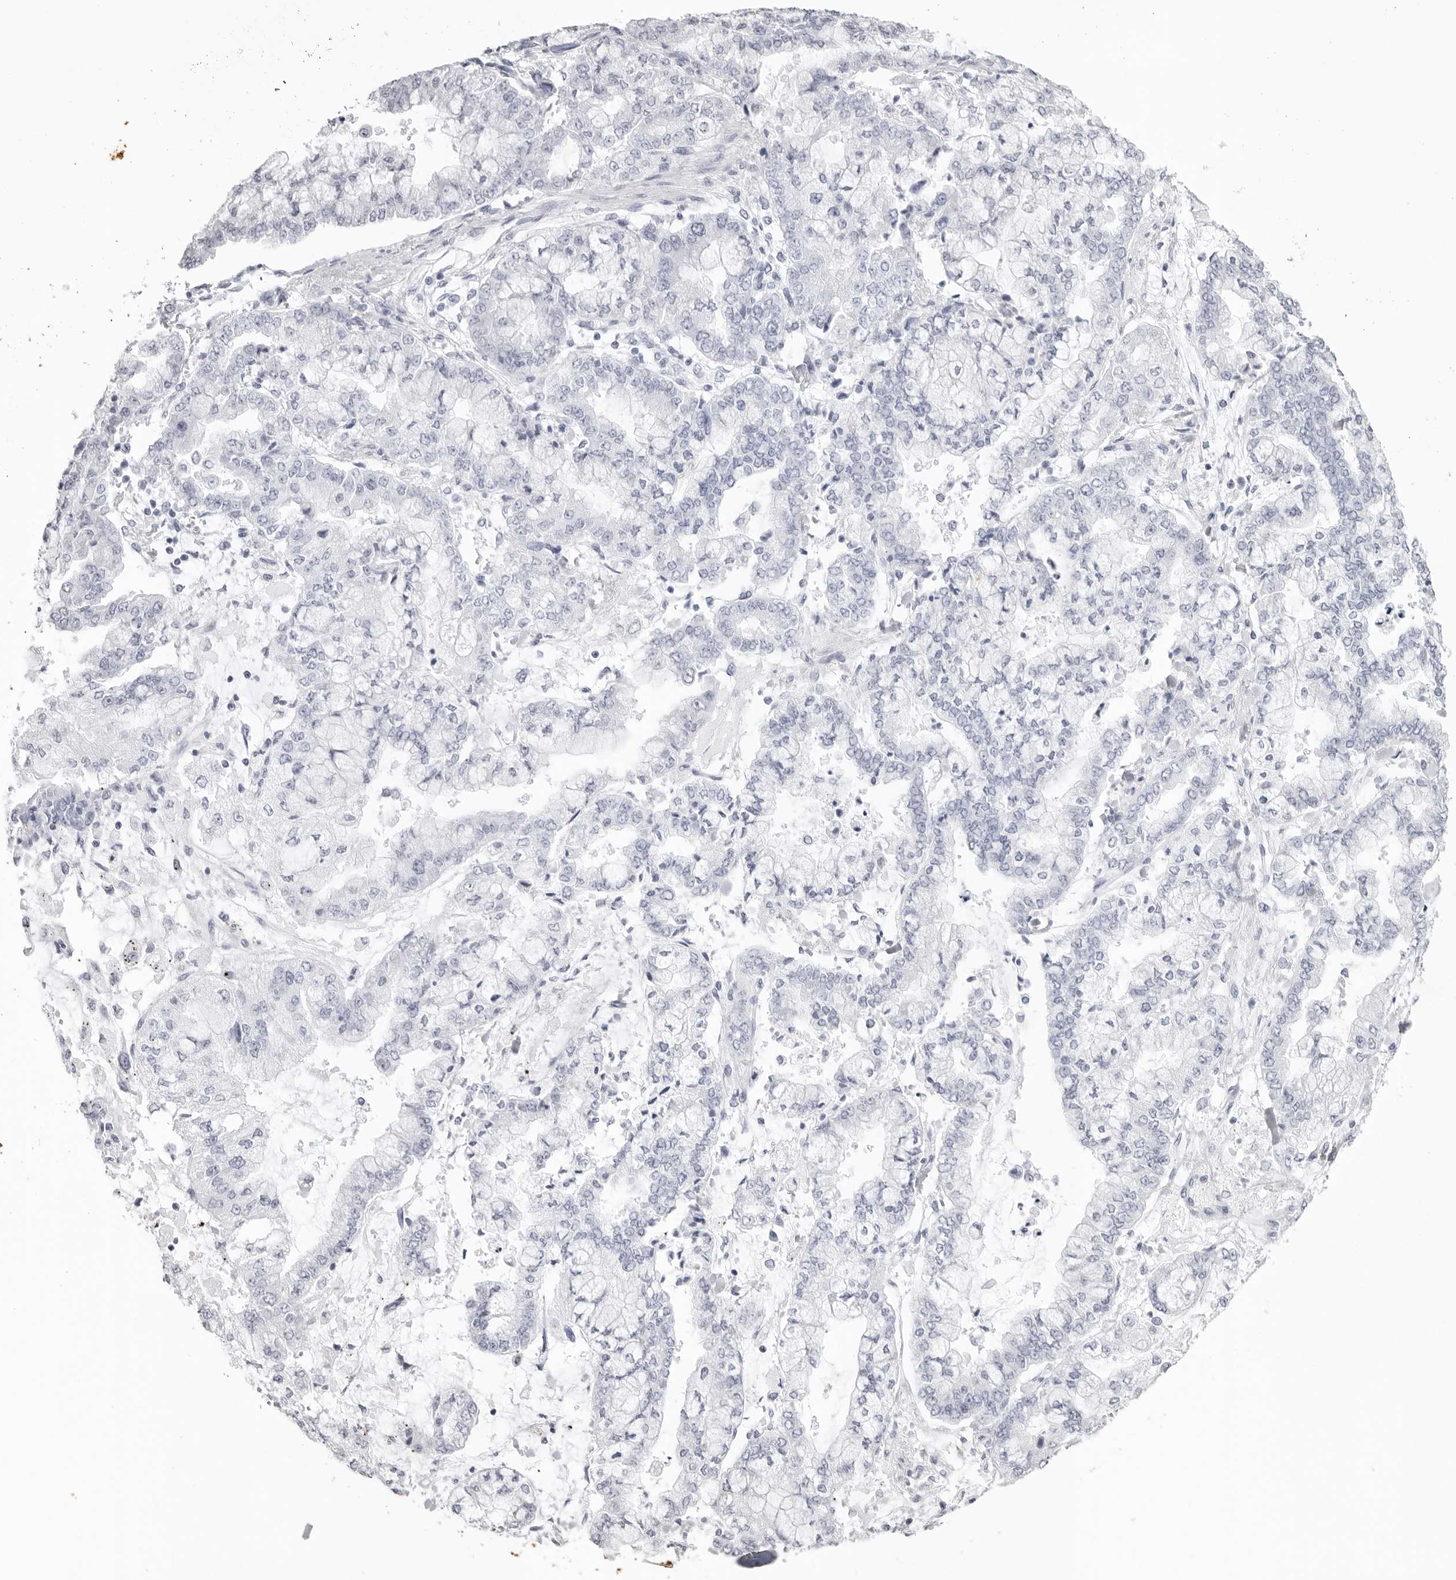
{"staining": {"intensity": "negative", "quantity": "none", "location": "none"}, "tissue": "stomach cancer", "cell_type": "Tumor cells", "image_type": "cancer", "snomed": [{"axis": "morphology", "description": "Normal tissue, NOS"}, {"axis": "morphology", "description": "Adenocarcinoma, NOS"}, {"axis": "topography", "description": "Stomach, upper"}, {"axis": "topography", "description": "Stomach"}], "caption": "Immunohistochemistry (IHC) image of human adenocarcinoma (stomach) stained for a protein (brown), which exhibits no expression in tumor cells. (Stains: DAB IHC with hematoxylin counter stain, Microscopy: brightfield microscopy at high magnification).", "gene": "KLK9", "patient": {"sex": "male", "age": 76}}